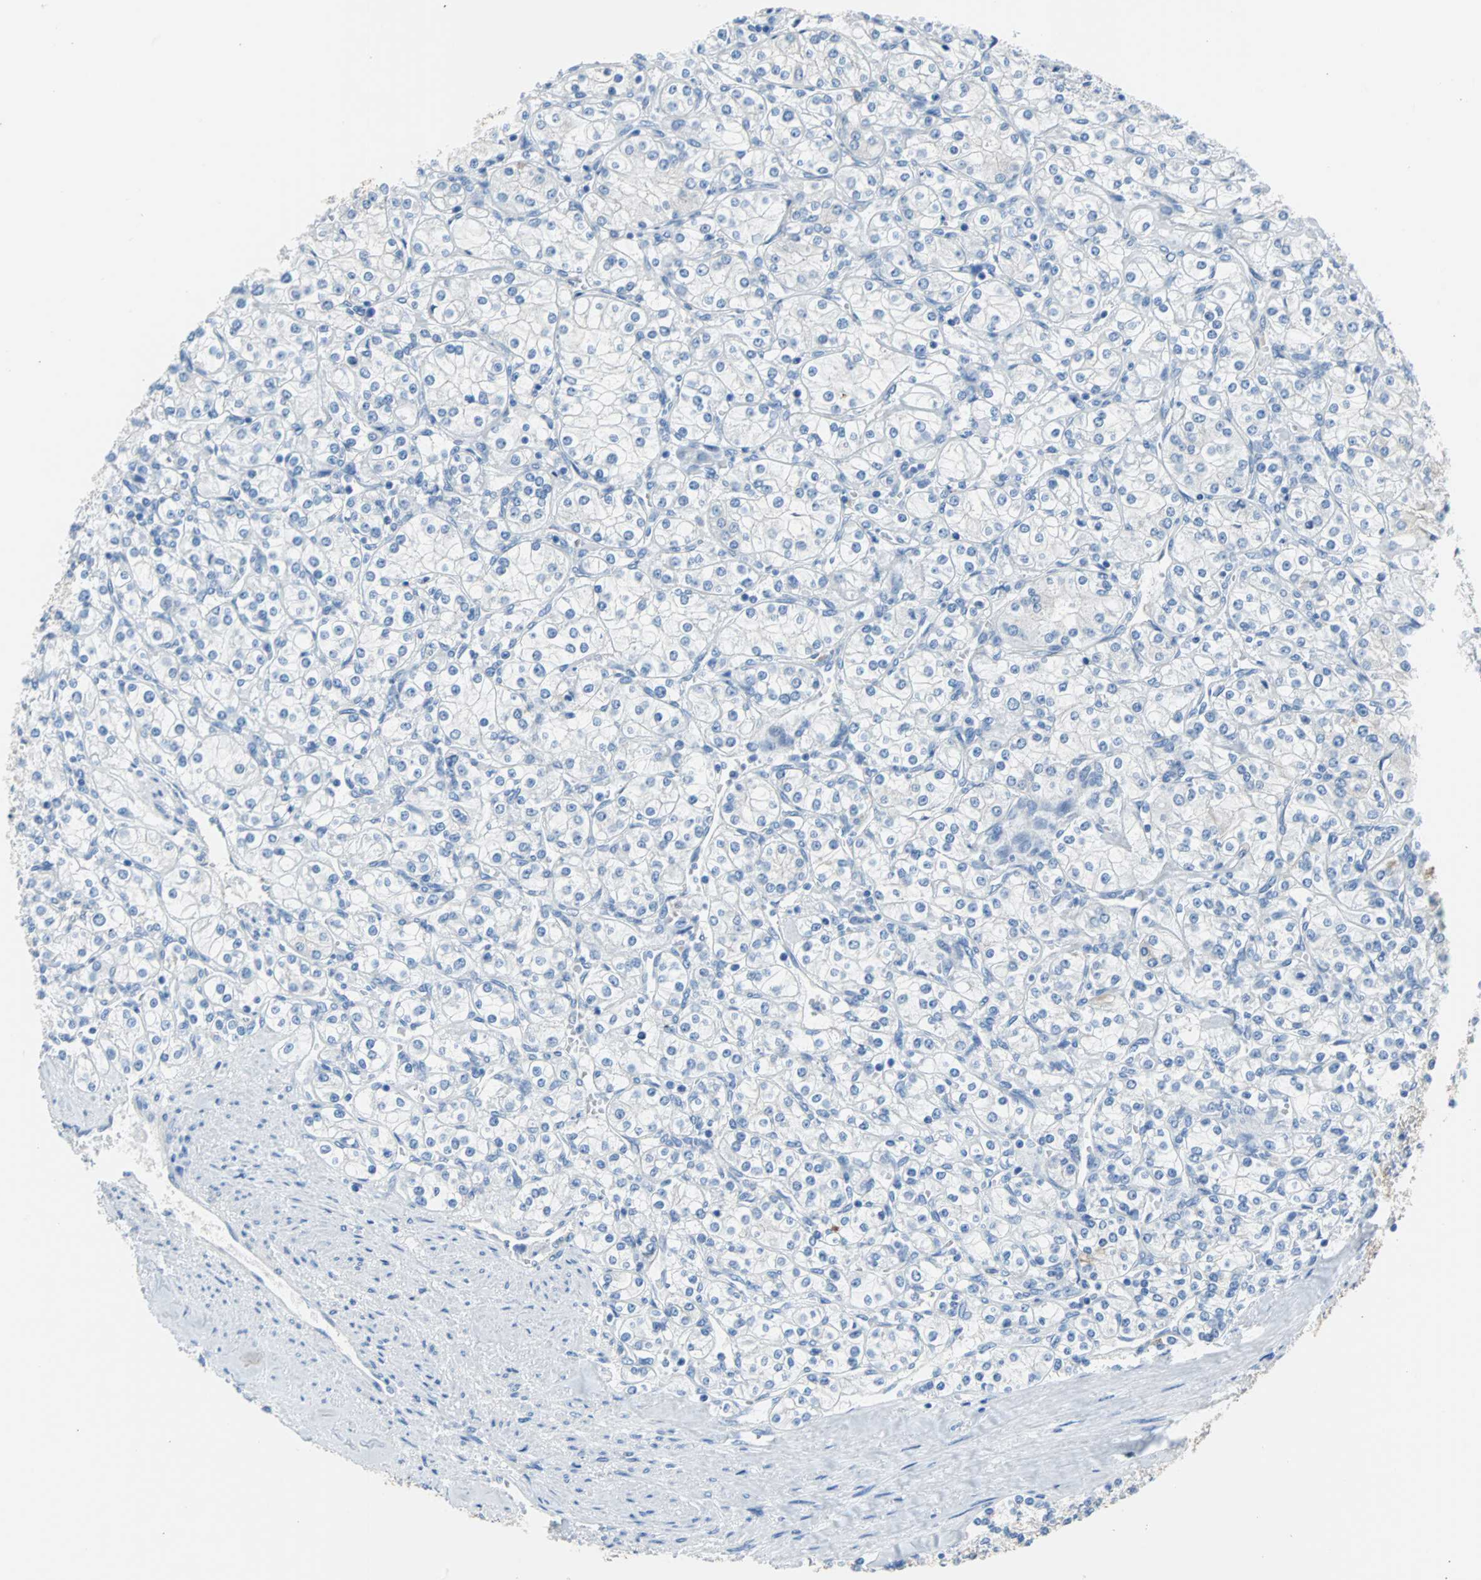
{"staining": {"intensity": "negative", "quantity": "none", "location": "none"}, "tissue": "renal cancer", "cell_type": "Tumor cells", "image_type": "cancer", "snomed": [{"axis": "morphology", "description": "Adenocarcinoma, NOS"}, {"axis": "topography", "description": "Kidney"}], "caption": "Immunohistochemistry of human renal cancer (adenocarcinoma) exhibits no positivity in tumor cells.", "gene": "KRT7", "patient": {"sex": "male", "age": 77}}